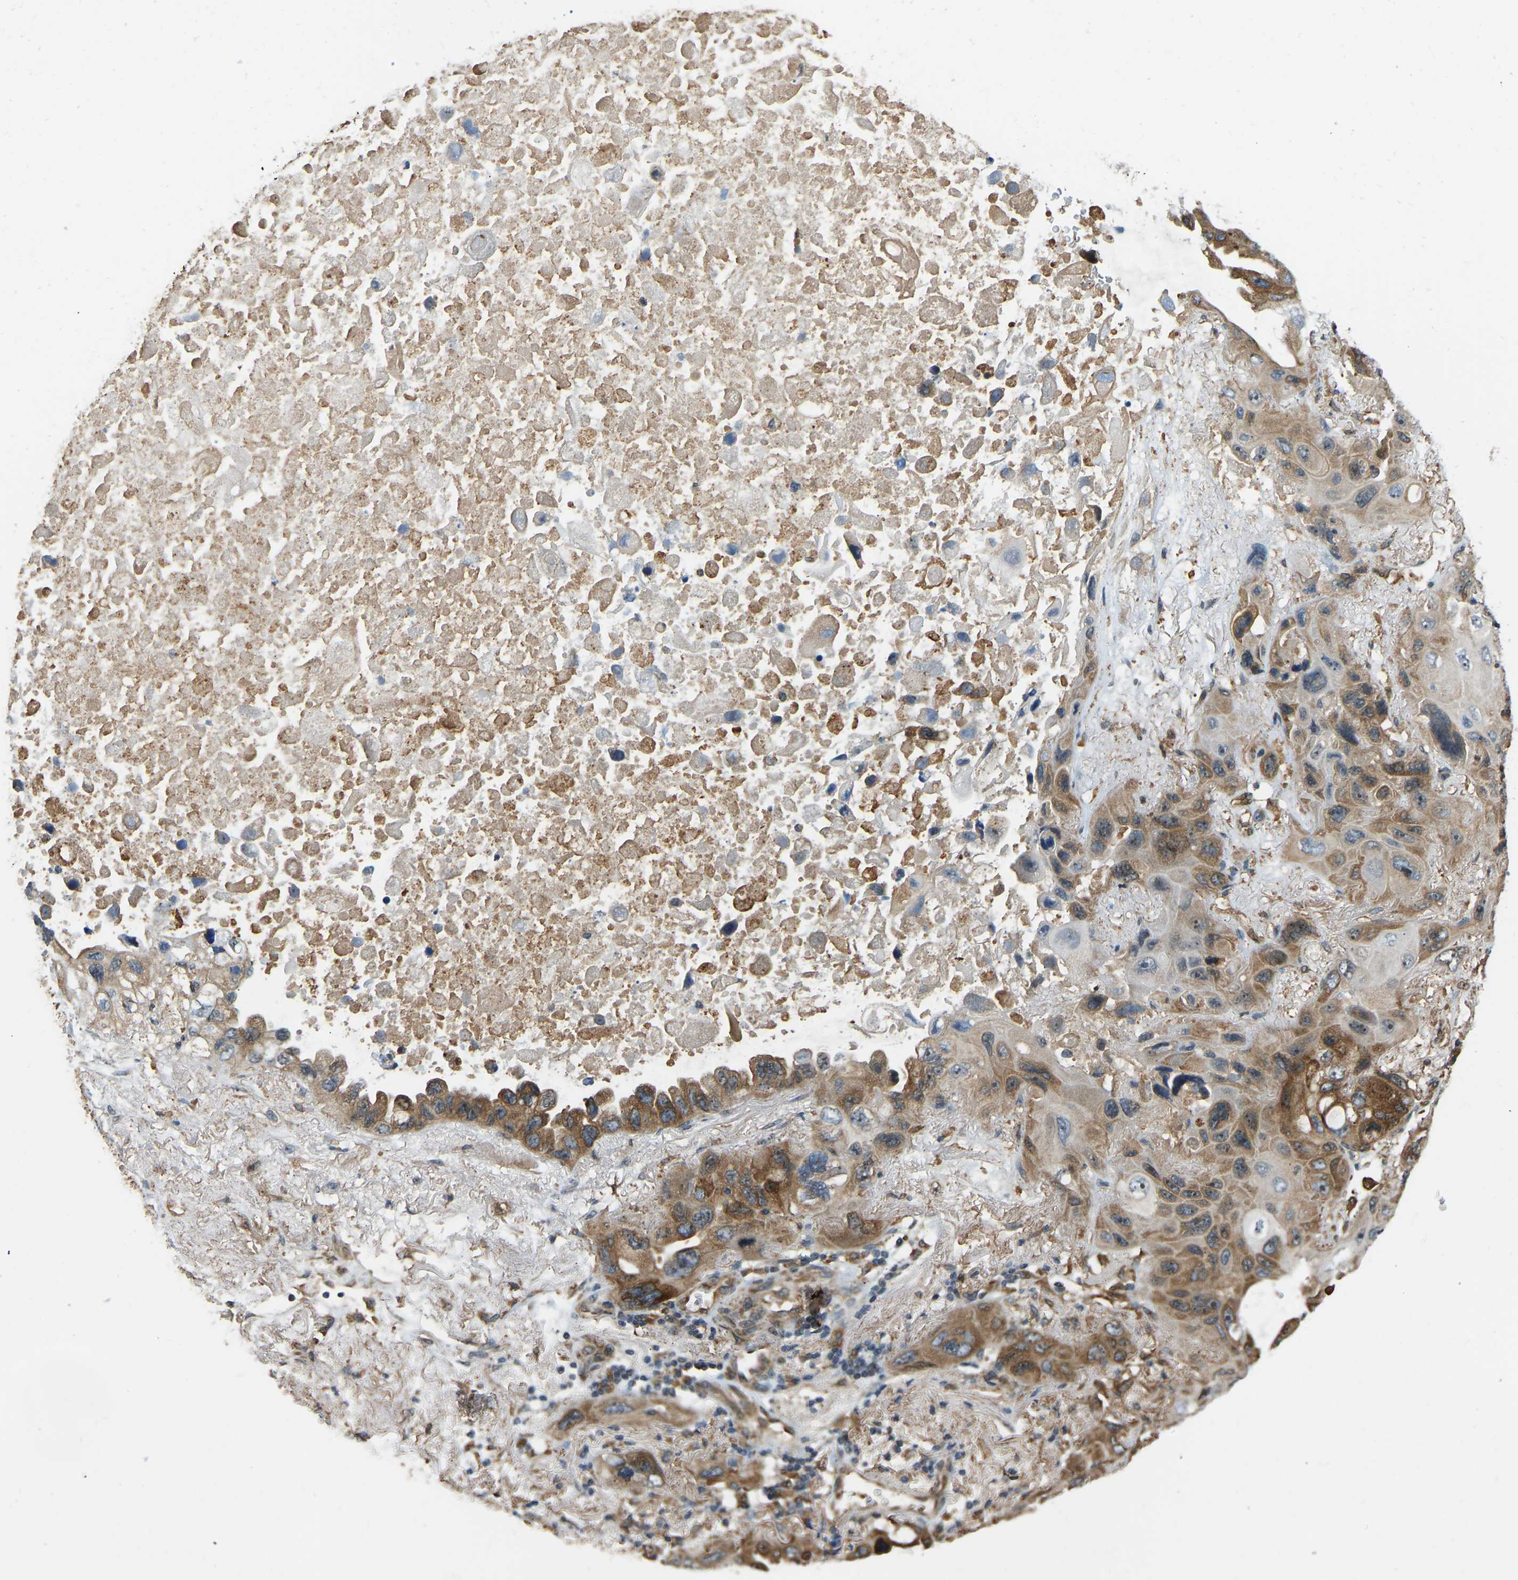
{"staining": {"intensity": "moderate", "quantity": ">75%", "location": "cytoplasmic/membranous,nuclear"}, "tissue": "lung cancer", "cell_type": "Tumor cells", "image_type": "cancer", "snomed": [{"axis": "morphology", "description": "Squamous cell carcinoma, NOS"}, {"axis": "topography", "description": "Lung"}], "caption": "High-magnification brightfield microscopy of lung cancer (squamous cell carcinoma) stained with DAB (3,3'-diaminobenzidine) (brown) and counterstained with hematoxylin (blue). tumor cells exhibit moderate cytoplasmic/membranous and nuclear positivity is seen in about>75% of cells.", "gene": "OS9", "patient": {"sex": "female", "age": 73}}